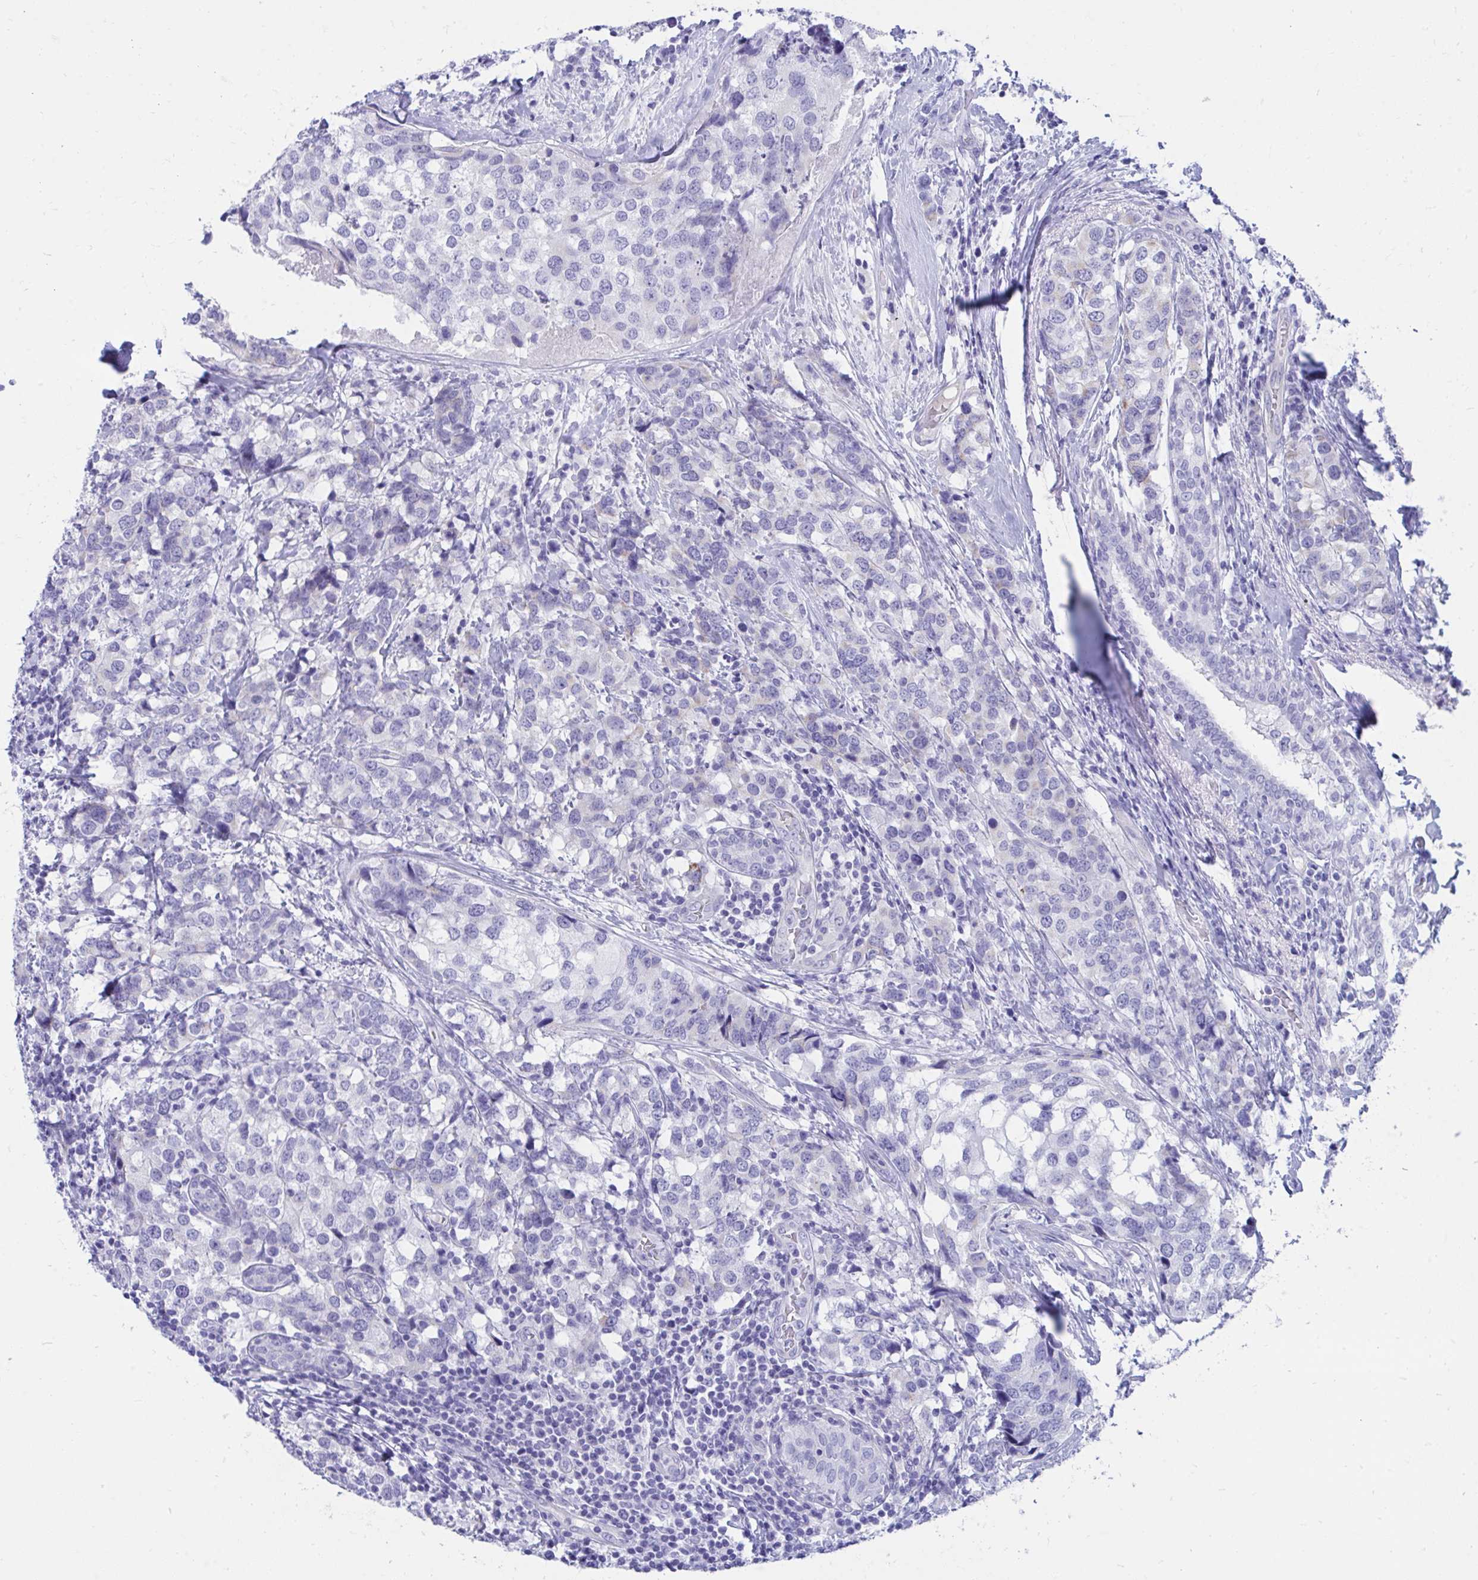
{"staining": {"intensity": "negative", "quantity": "none", "location": "none"}, "tissue": "breast cancer", "cell_type": "Tumor cells", "image_type": "cancer", "snomed": [{"axis": "morphology", "description": "Lobular carcinoma"}, {"axis": "topography", "description": "Breast"}], "caption": "Immunohistochemistry photomicrograph of breast cancer (lobular carcinoma) stained for a protein (brown), which demonstrates no expression in tumor cells.", "gene": "SHISA8", "patient": {"sex": "female", "age": 59}}